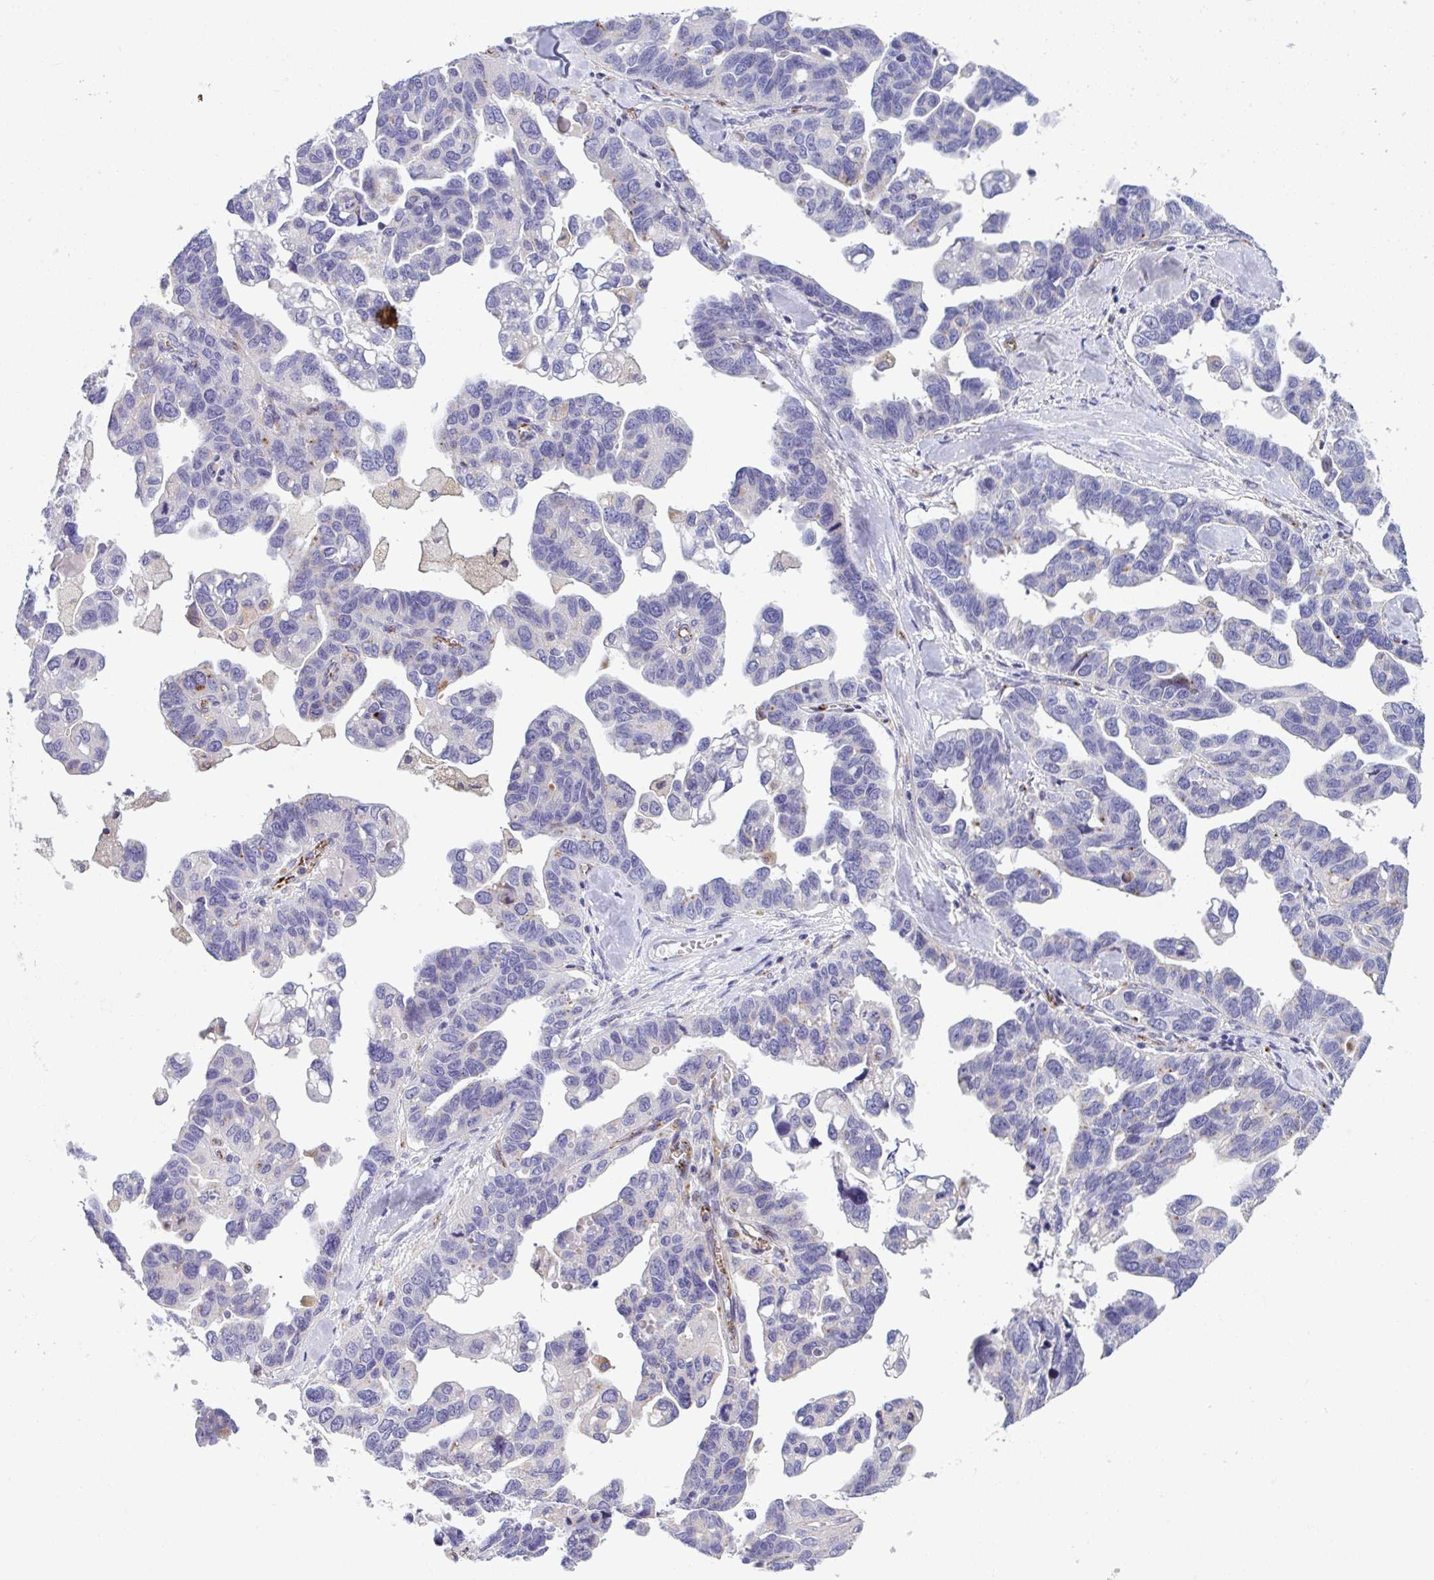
{"staining": {"intensity": "negative", "quantity": "none", "location": "none"}, "tissue": "ovarian cancer", "cell_type": "Tumor cells", "image_type": "cancer", "snomed": [{"axis": "morphology", "description": "Cystadenocarcinoma, serous, NOS"}, {"axis": "topography", "description": "Ovary"}], "caption": "This is a image of immunohistochemistry (IHC) staining of ovarian serous cystadenocarcinoma, which shows no expression in tumor cells.", "gene": "TOR1AIP2", "patient": {"sex": "female", "age": 69}}